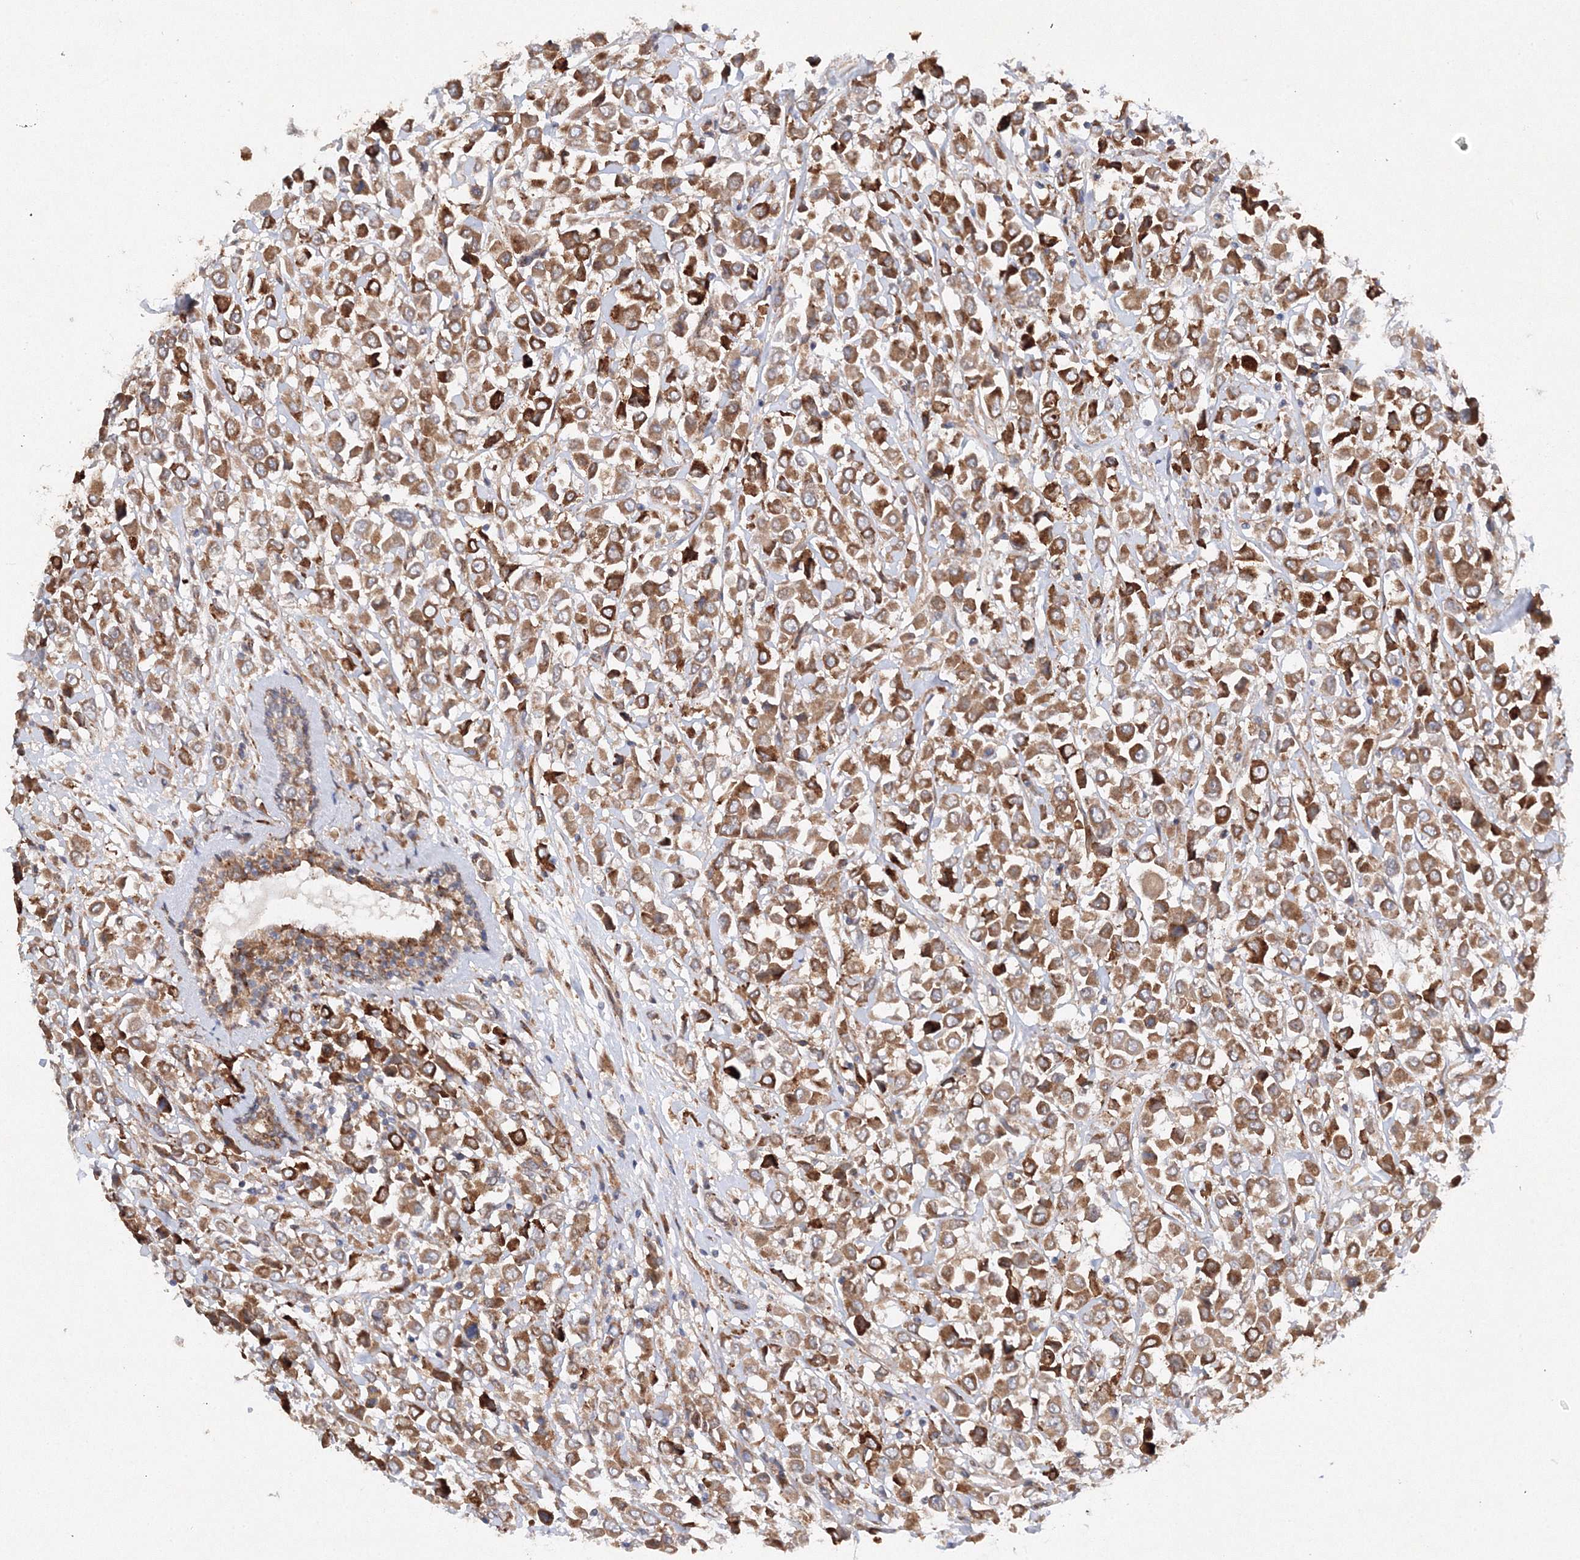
{"staining": {"intensity": "moderate", "quantity": ">75%", "location": "cytoplasmic/membranous"}, "tissue": "breast cancer", "cell_type": "Tumor cells", "image_type": "cancer", "snomed": [{"axis": "morphology", "description": "Duct carcinoma"}, {"axis": "topography", "description": "Breast"}], "caption": "Breast cancer stained with a protein marker exhibits moderate staining in tumor cells.", "gene": "SLC36A1", "patient": {"sex": "female", "age": 61}}